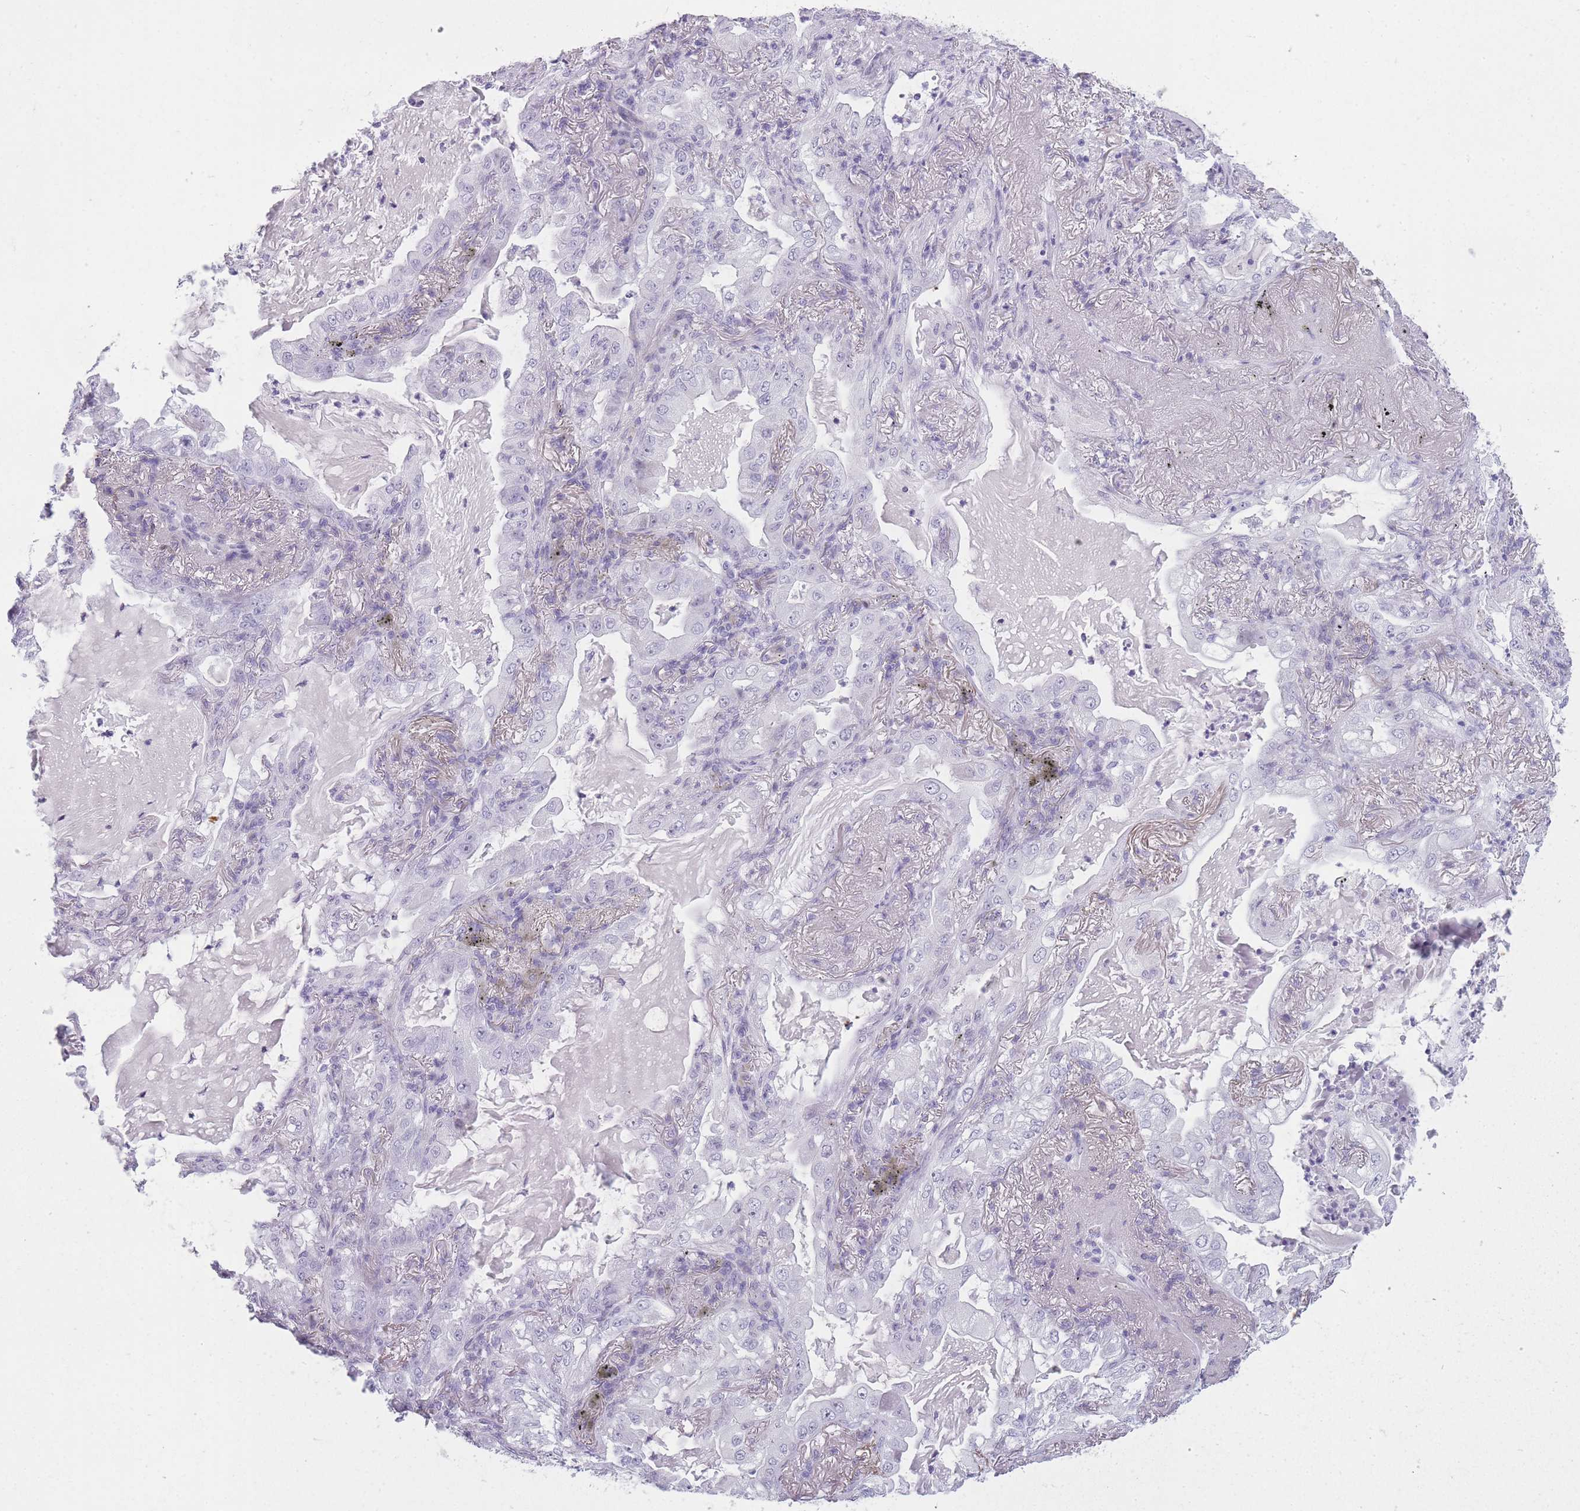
{"staining": {"intensity": "negative", "quantity": "none", "location": "none"}, "tissue": "lung cancer", "cell_type": "Tumor cells", "image_type": "cancer", "snomed": [{"axis": "morphology", "description": "Adenocarcinoma, NOS"}, {"axis": "topography", "description": "Lung"}], "caption": "This is a micrograph of immunohistochemistry staining of lung adenocarcinoma, which shows no staining in tumor cells.", "gene": "GOLGA6D", "patient": {"sex": "female", "age": 73}}